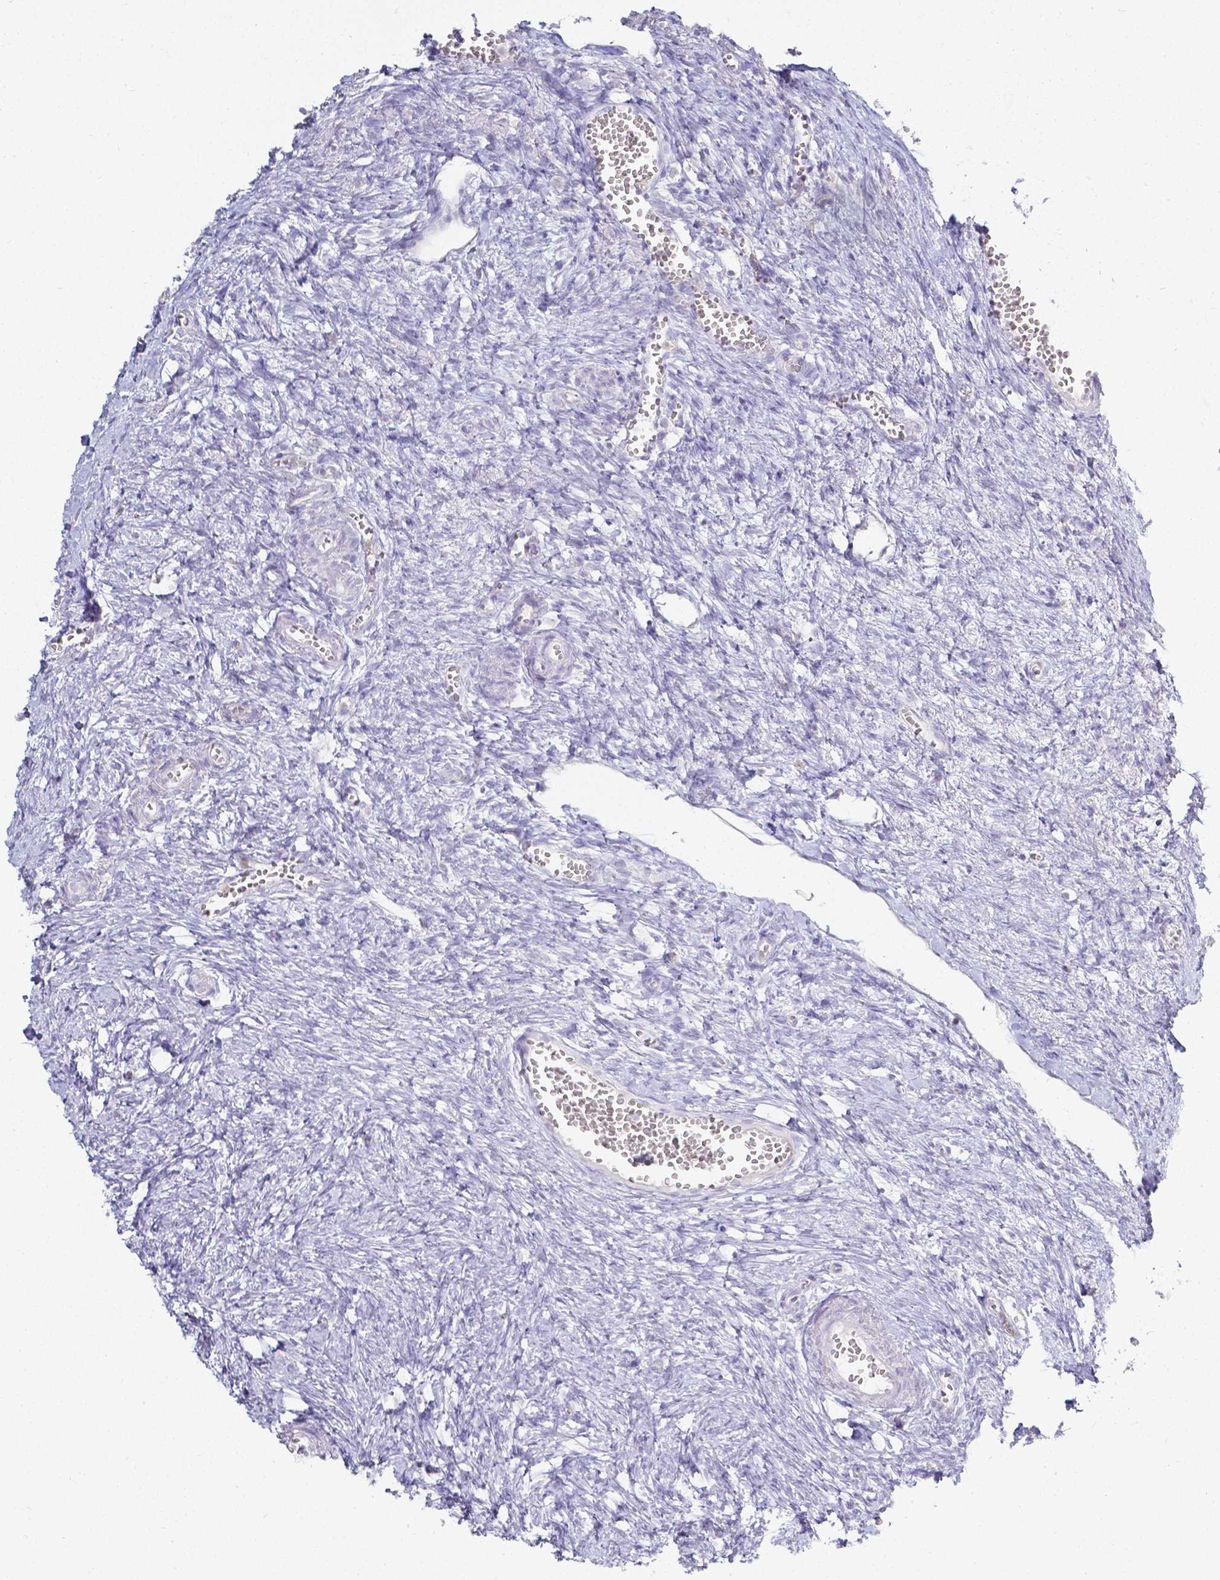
{"staining": {"intensity": "negative", "quantity": "none", "location": "none"}, "tissue": "ovary", "cell_type": "Ovarian stroma cells", "image_type": "normal", "snomed": [{"axis": "morphology", "description": "Normal tissue, NOS"}, {"axis": "topography", "description": "Ovary"}], "caption": "DAB immunohistochemical staining of normal human ovary demonstrates no significant expression in ovarian stroma cells. Nuclei are stained in blue.", "gene": "KCNH1", "patient": {"sex": "female", "age": 41}}